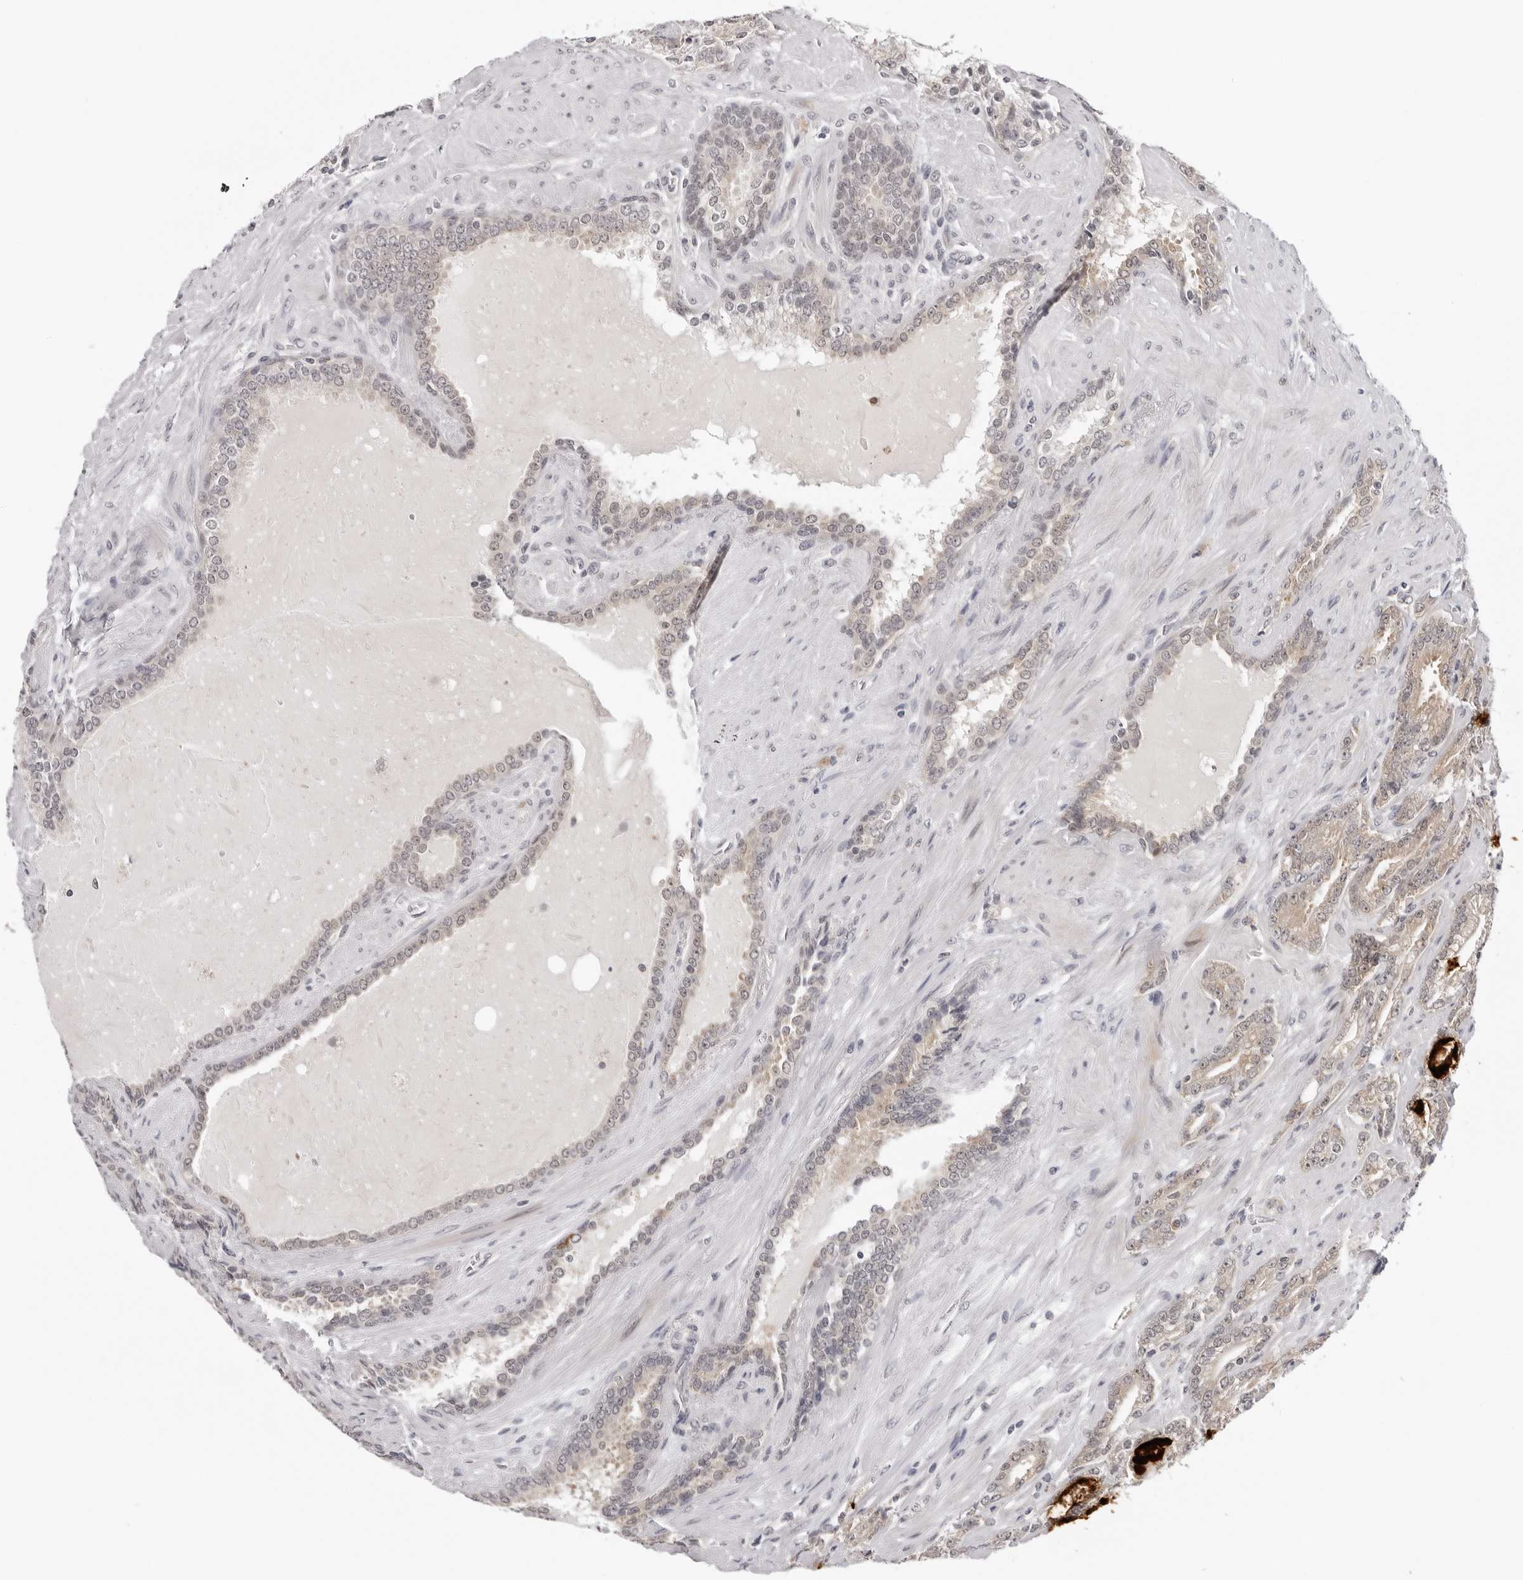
{"staining": {"intensity": "negative", "quantity": "none", "location": "none"}, "tissue": "prostate cancer", "cell_type": "Tumor cells", "image_type": "cancer", "snomed": [{"axis": "morphology", "description": "Adenocarcinoma, High grade"}, {"axis": "topography", "description": "Prostate"}], "caption": "The immunohistochemistry (IHC) histopathology image has no significant positivity in tumor cells of prostate cancer tissue.", "gene": "PRUNE1", "patient": {"sex": "male", "age": 73}}